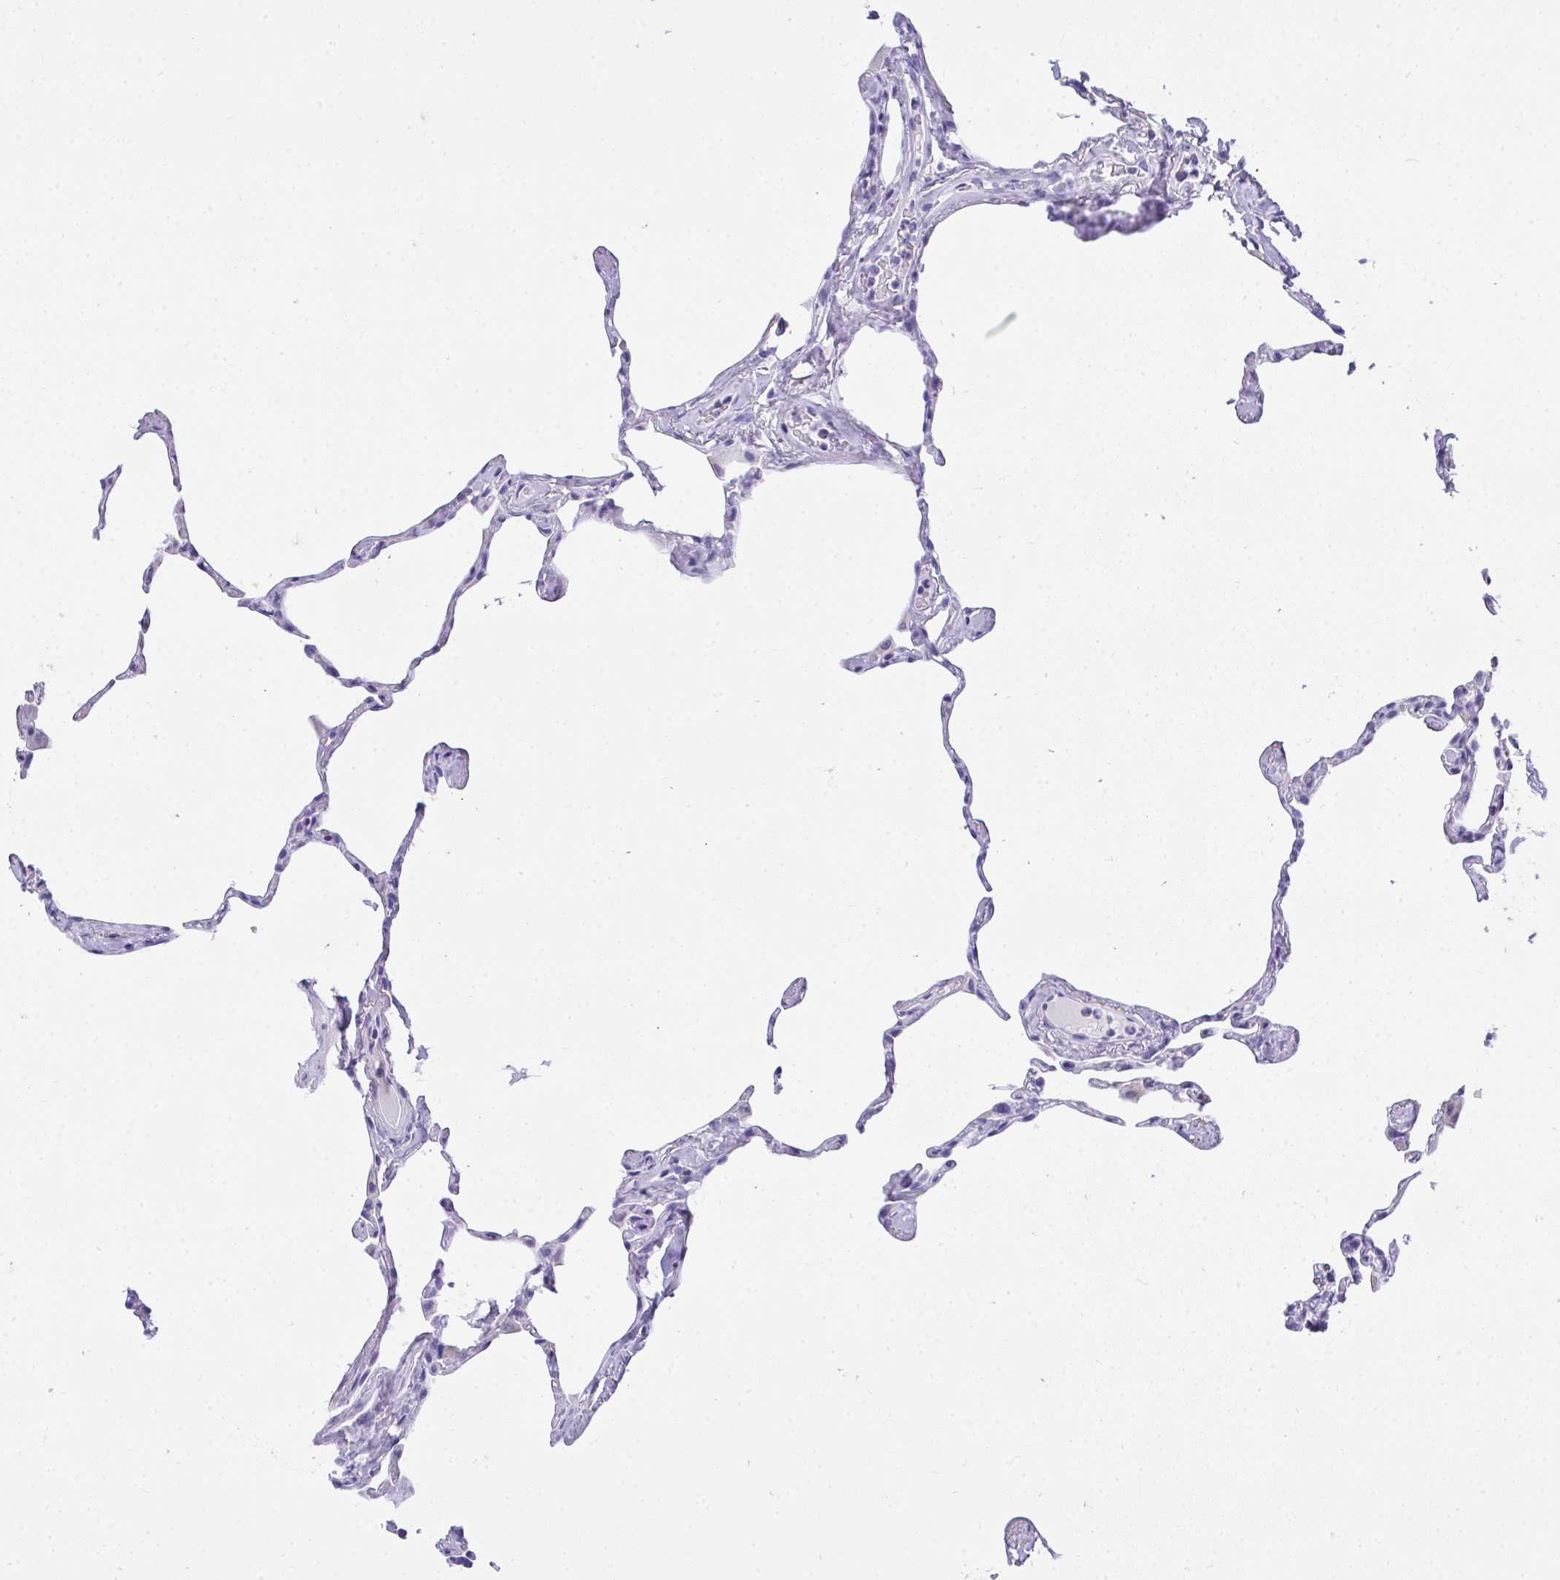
{"staining": {"intensity": "negative", "quantity": "none", "location": "none"}, "tissue": "lung", "cell_type": "Alveolar cells", "image_type": "normal", "snomed": [{"axis": "morphology", "description": "Normal tissue, NOS"}, {"axis": "topography", "description": "Lung"}], "caption": "DAB (3,3'-diaminobenzidine) immunohistochemical staining of unremarkable lung shows no significant staining in alveolar cells. (DAB immunohistochemistry visualized using brightfield microscopy, high magnification).", "gene": "AVIL", "patient": {"sex": "male", "age": 65}}